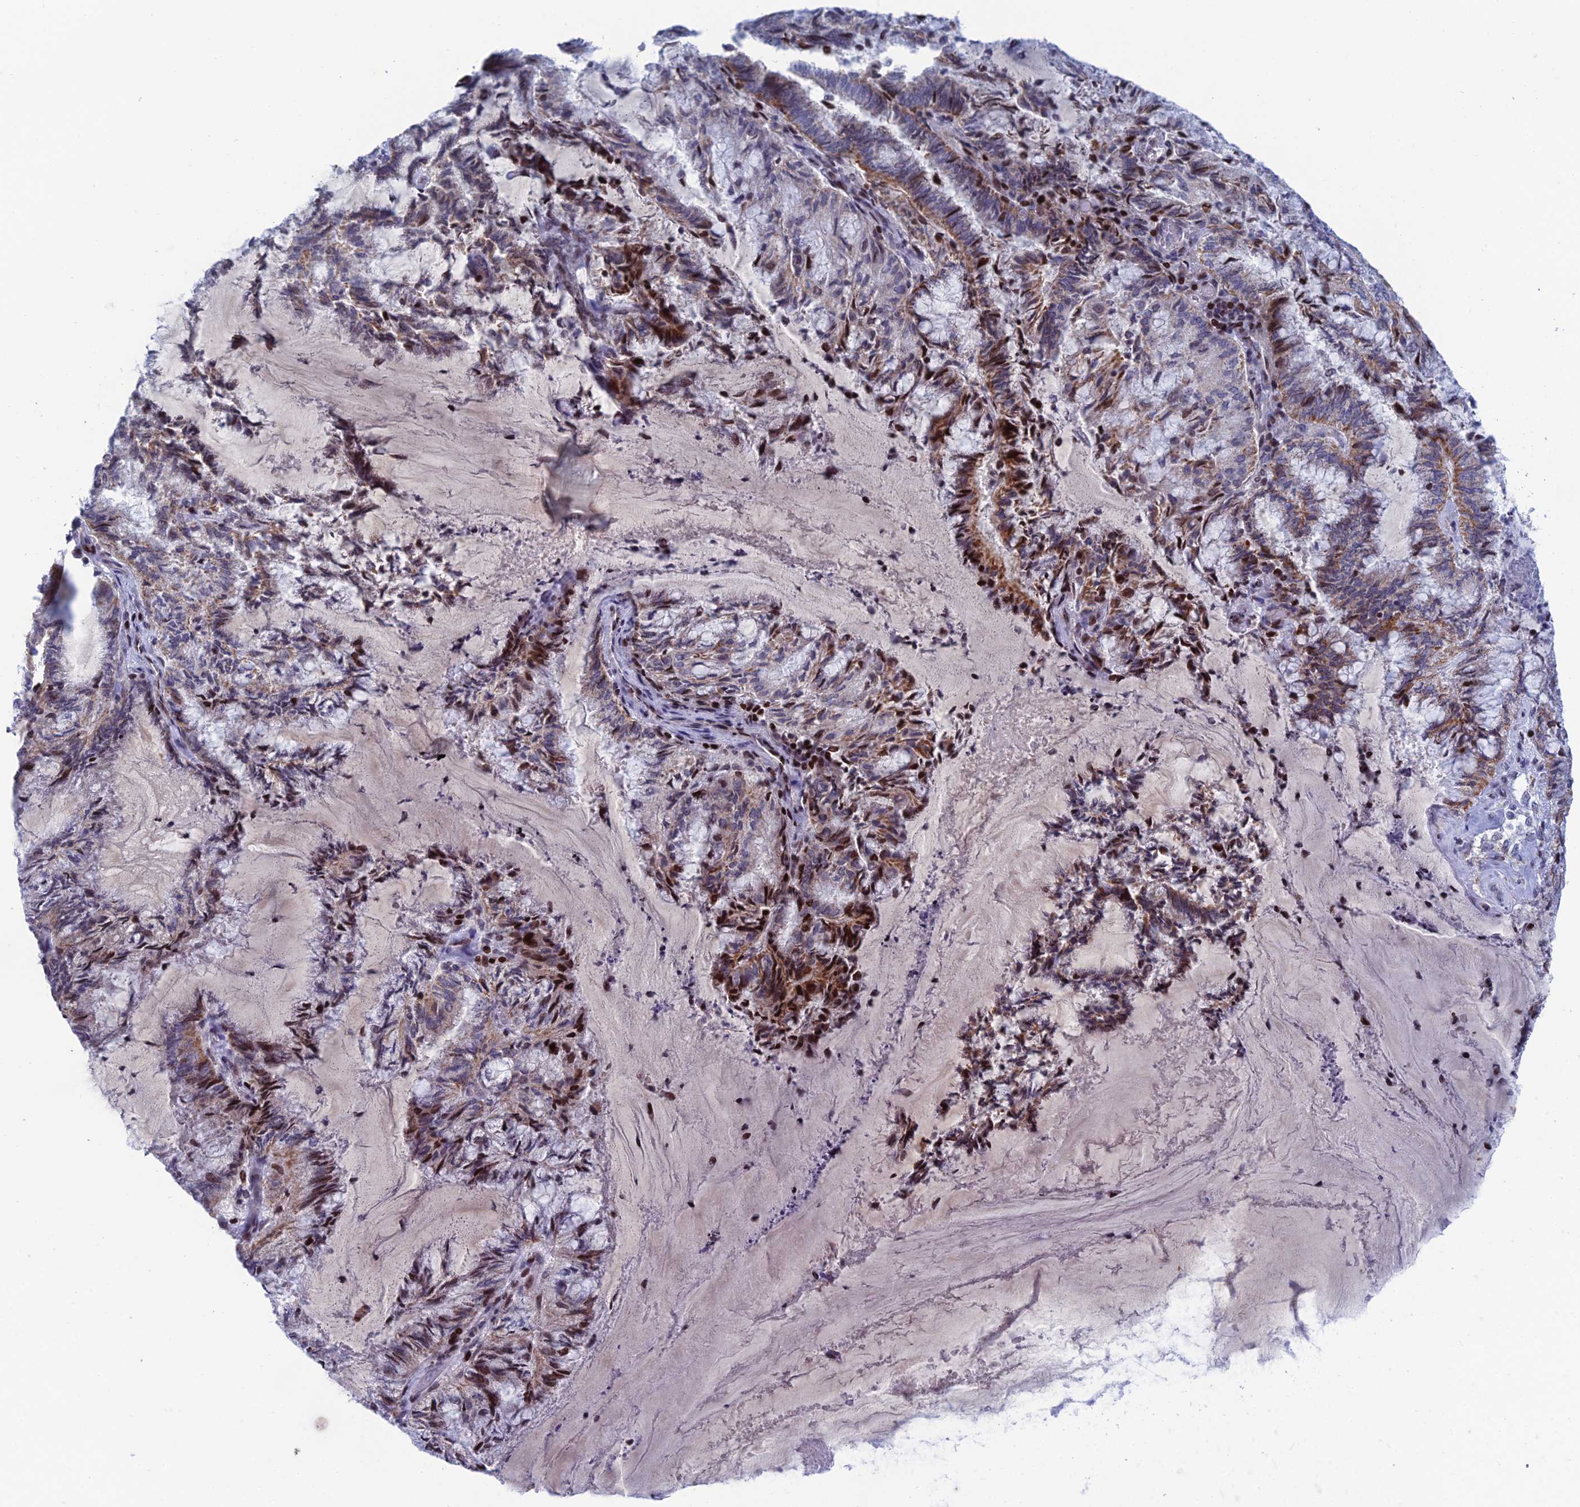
{"staining": {"intensity": "moderate", "quantity": "25%-75%", "location": "cytoplasmic/membranous,nuclear"}, "tissue": "endometrial cancer", "cell_type": "Tumor cells", "image_type": "cancer", "snomed": [{"axis": "morphology", "description": "Adenocarcinoma, NOS"}, {"axis": "topography", "description": "Endometrium"}], "caption": "Moderate cytoplasmic/membranous and nuclear positivity is seen in about 25%-75% of tumor cells in endometrial cancer.", "gene": "AFF3", "patient": {"sex": "female", "age": 80}}